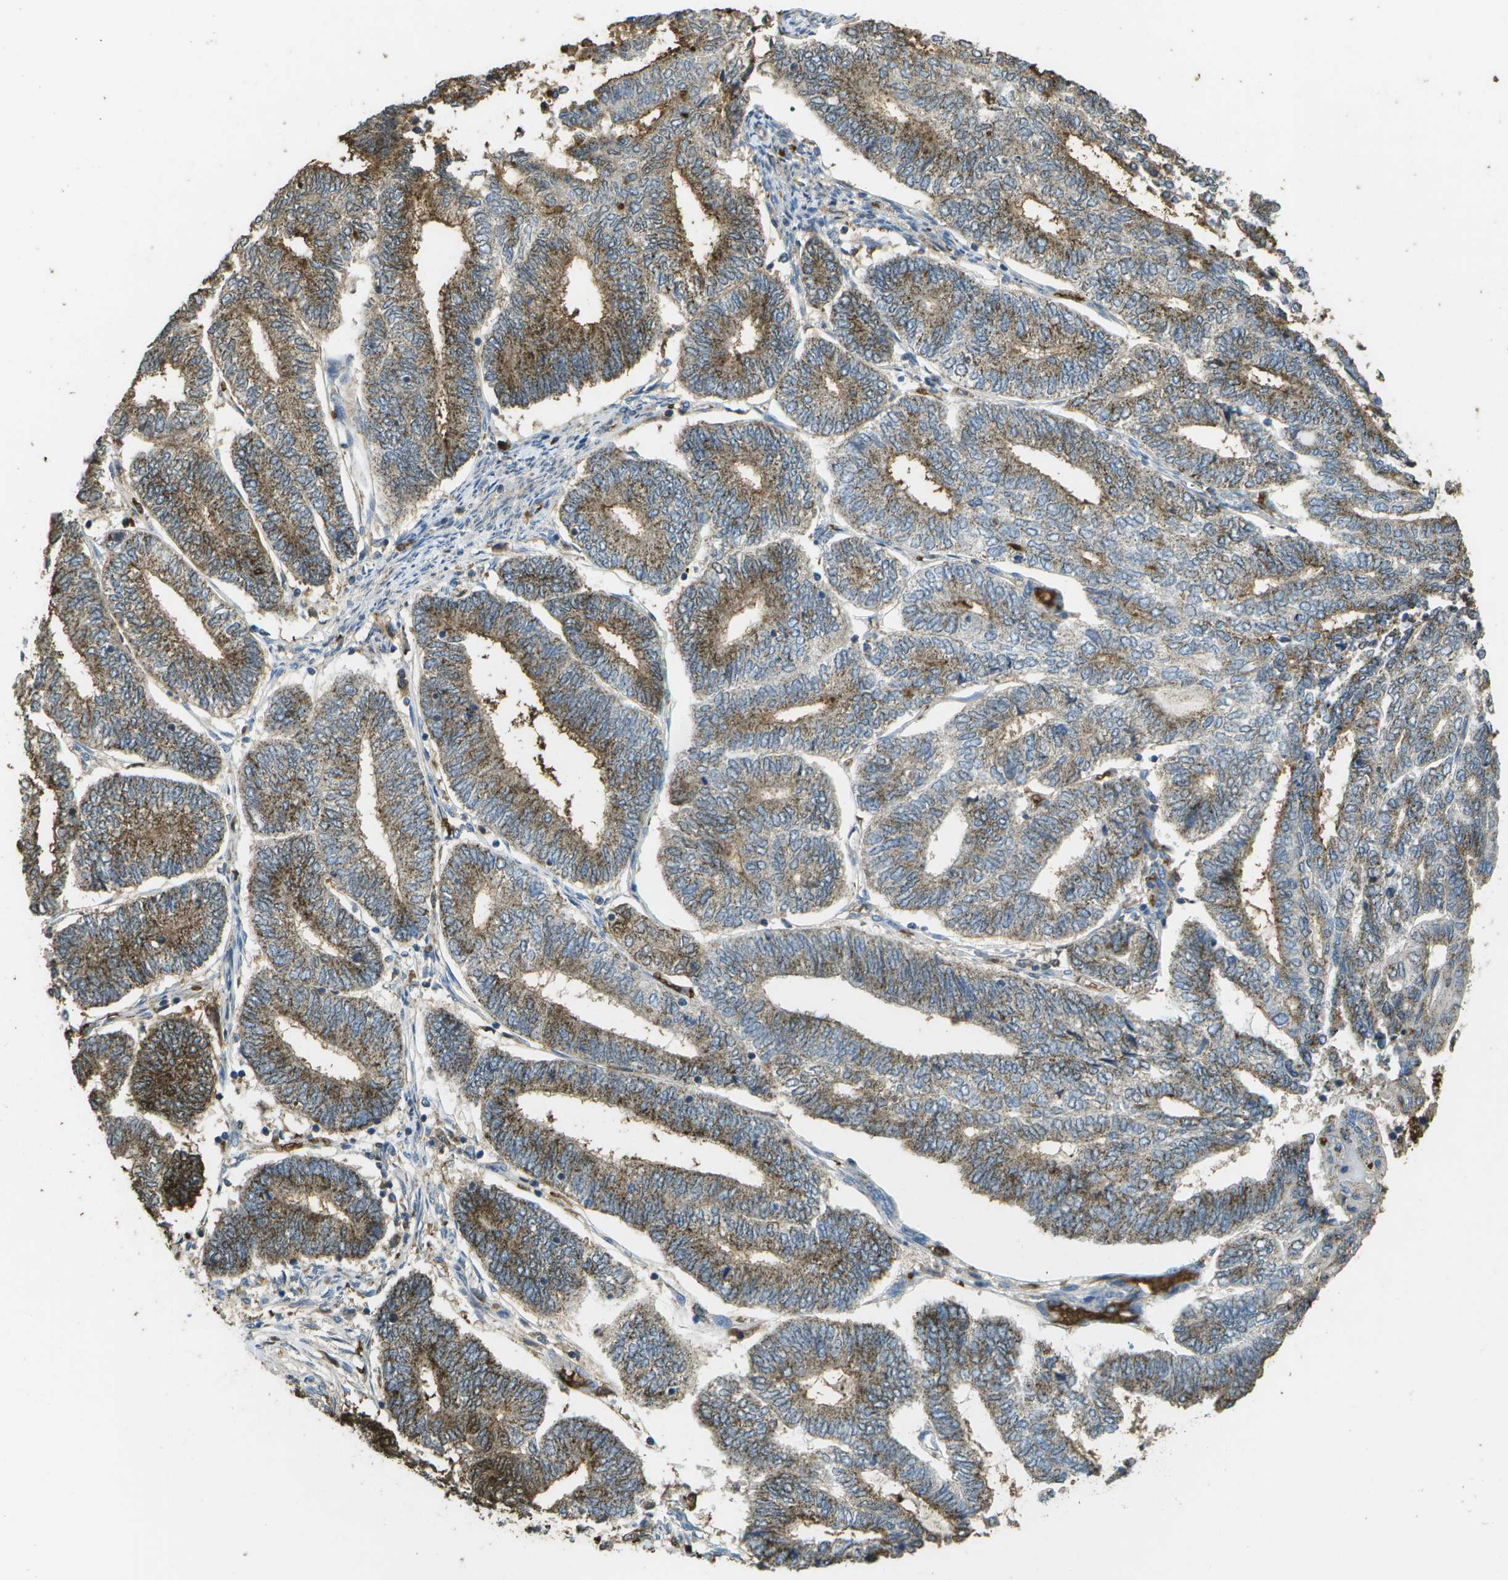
{"staining": {"intensity": "moderate", "quantity": ">75%", "location": "cytoplasmic/membranous"}, "tissue": "endometrial cancer", "cell_type": "Tumor cells", "image_type": "cancer", "snomed": [{"axis": "morphology", "description": "Adenocarcinoma, NOS"}, {"axis": "topography", "description": "Uterus"}, {"axis": "topography", "description": "Endometrium"}], "caption": "IHC micrograph of endometrial cancer (adenocarcinoma) stained for a protein (brown), which demonstrates medium levels of moderate cytoplasmic/membranous expression in about >75% of tumor cells.", "gene": "CACHD1", "patient": {"sex": "female", "age": 70}}